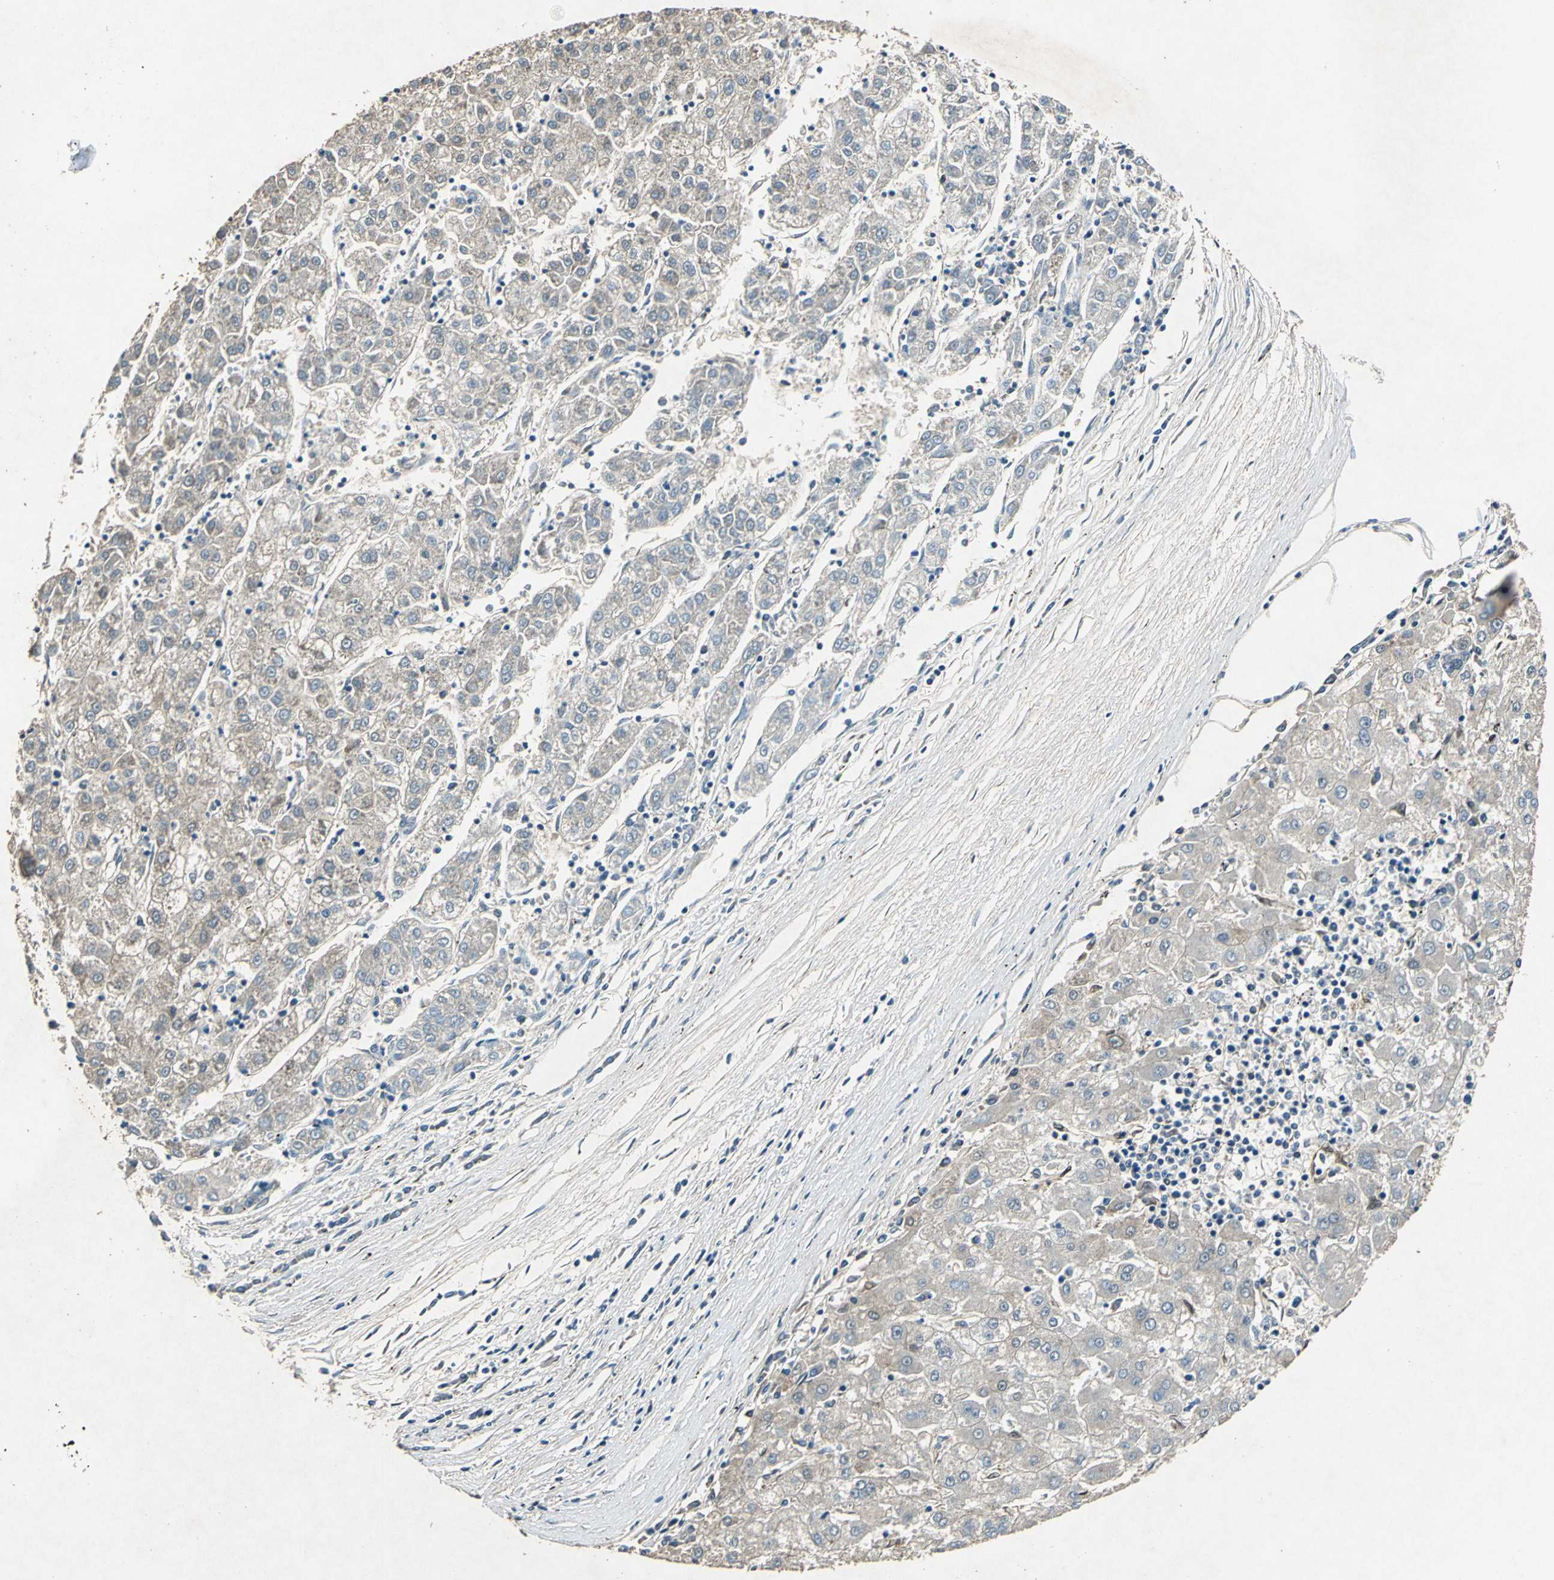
{"staining": {"intensity": "weak", "quantity": ">75%", "location": "cytoplasmic/membranous"}, "tissue": "liver cancer", "cell_type": "Tumor cells", "image_type": "cancer", "snomed": [{"axis": "morphology", "description": "Carcinoma, Hepatocellular, NOS"}, {"axis": "topography", "description": "Liver"}], "caption": "About >75% of tumor cells in liver cancer (hepatocellular carcinoma) reveal weak cytoplasmic/membranous protein staining as visualized by brown immunohistochemical staining.", "gene": "RRM2B", "patient": {"sex": "male", "age": 72}}